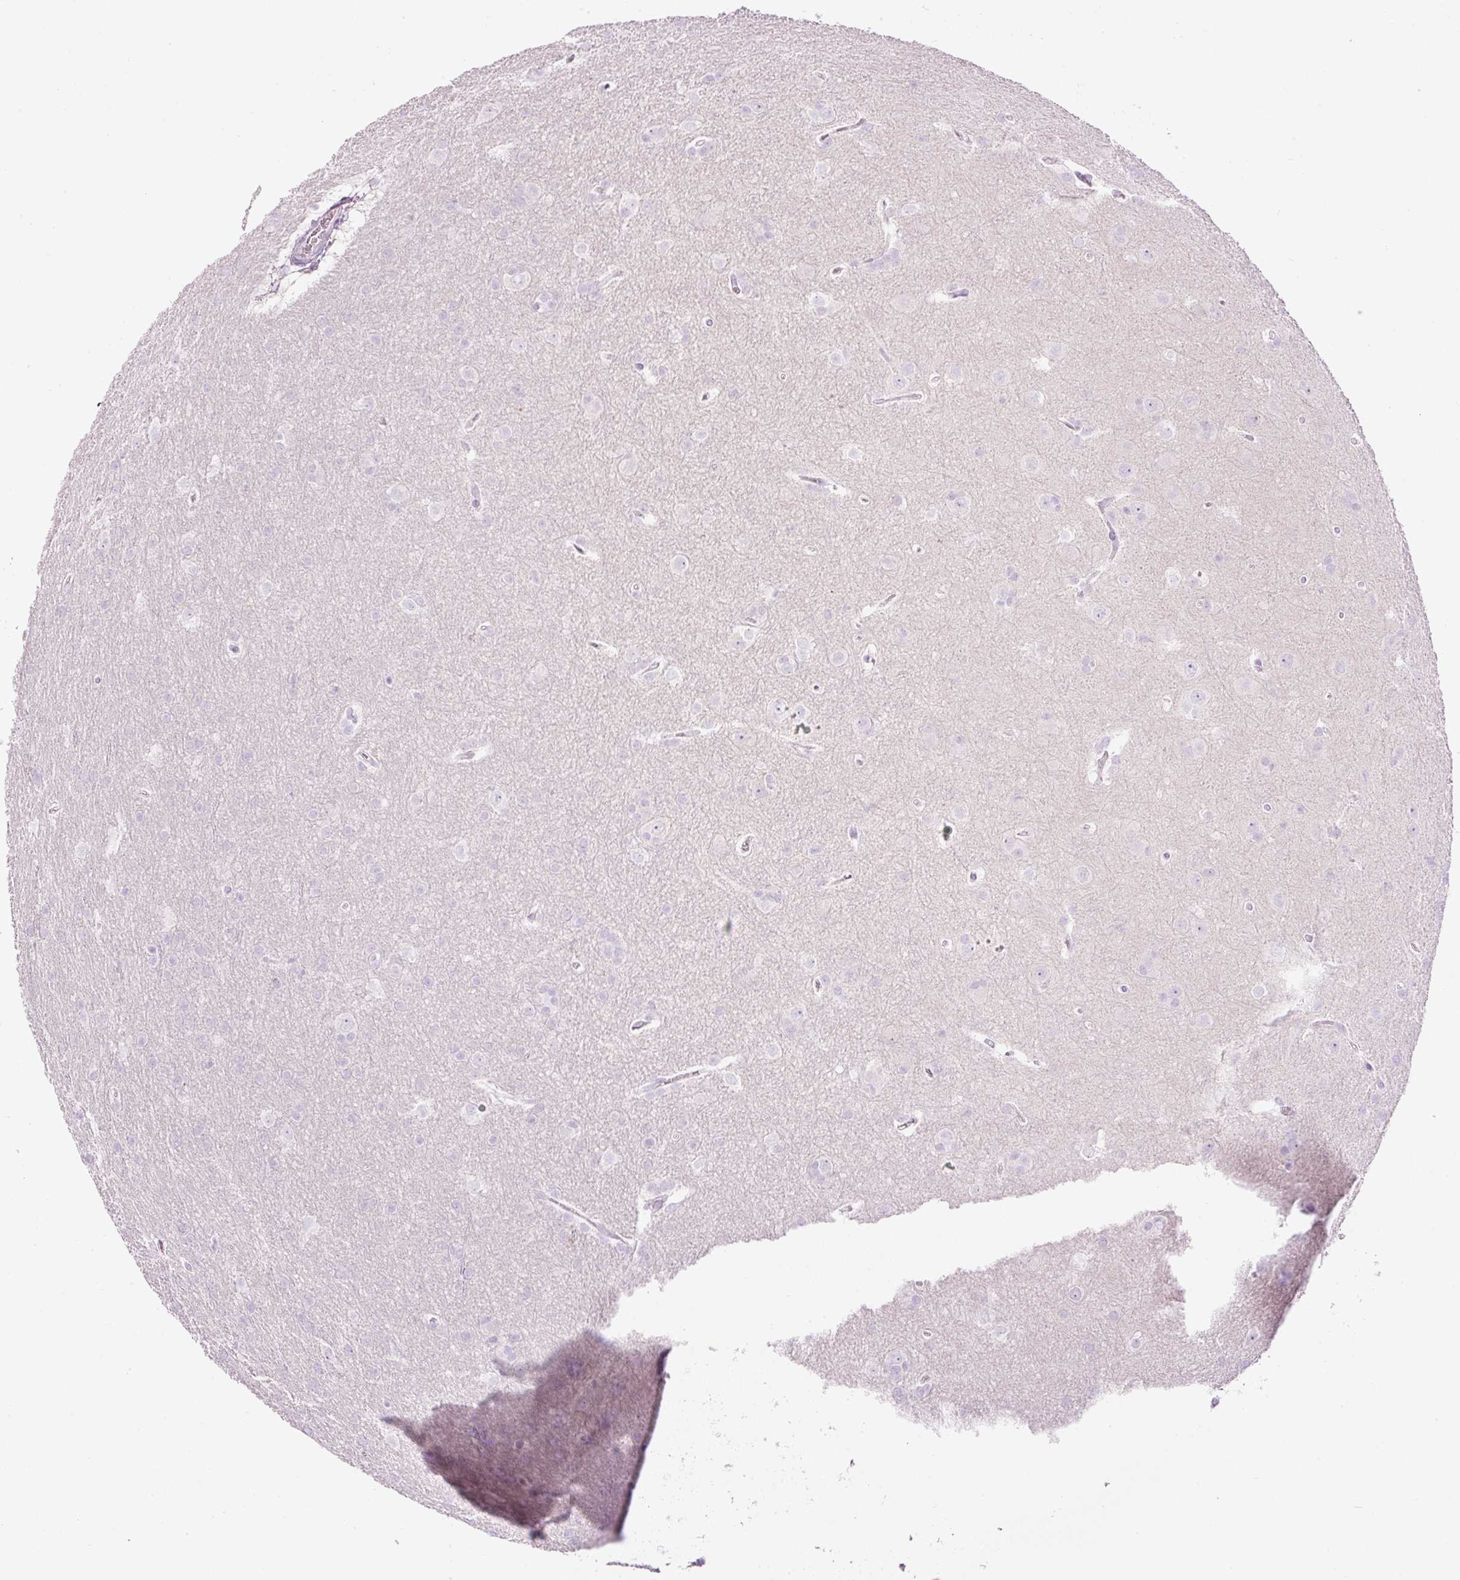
{"staining": {"intensity": "negative", "quantity": "none", "location": "none"}, "tissue": "glioma", "cell_type": "Tumor cells", "image_type": "cancer", "snomed": [{"axis": "morphology", "description": "Glioma, malignant, Low grade"}, {"axis": "topography", "description": "Brain"}], "caption": "The immunohistochemistry micrograph has no significant expression in tumor cells of malignant glioma (low-grade) tissue.", "gene": "CARD16", "patient": {"sex": "female", "age": 32}}